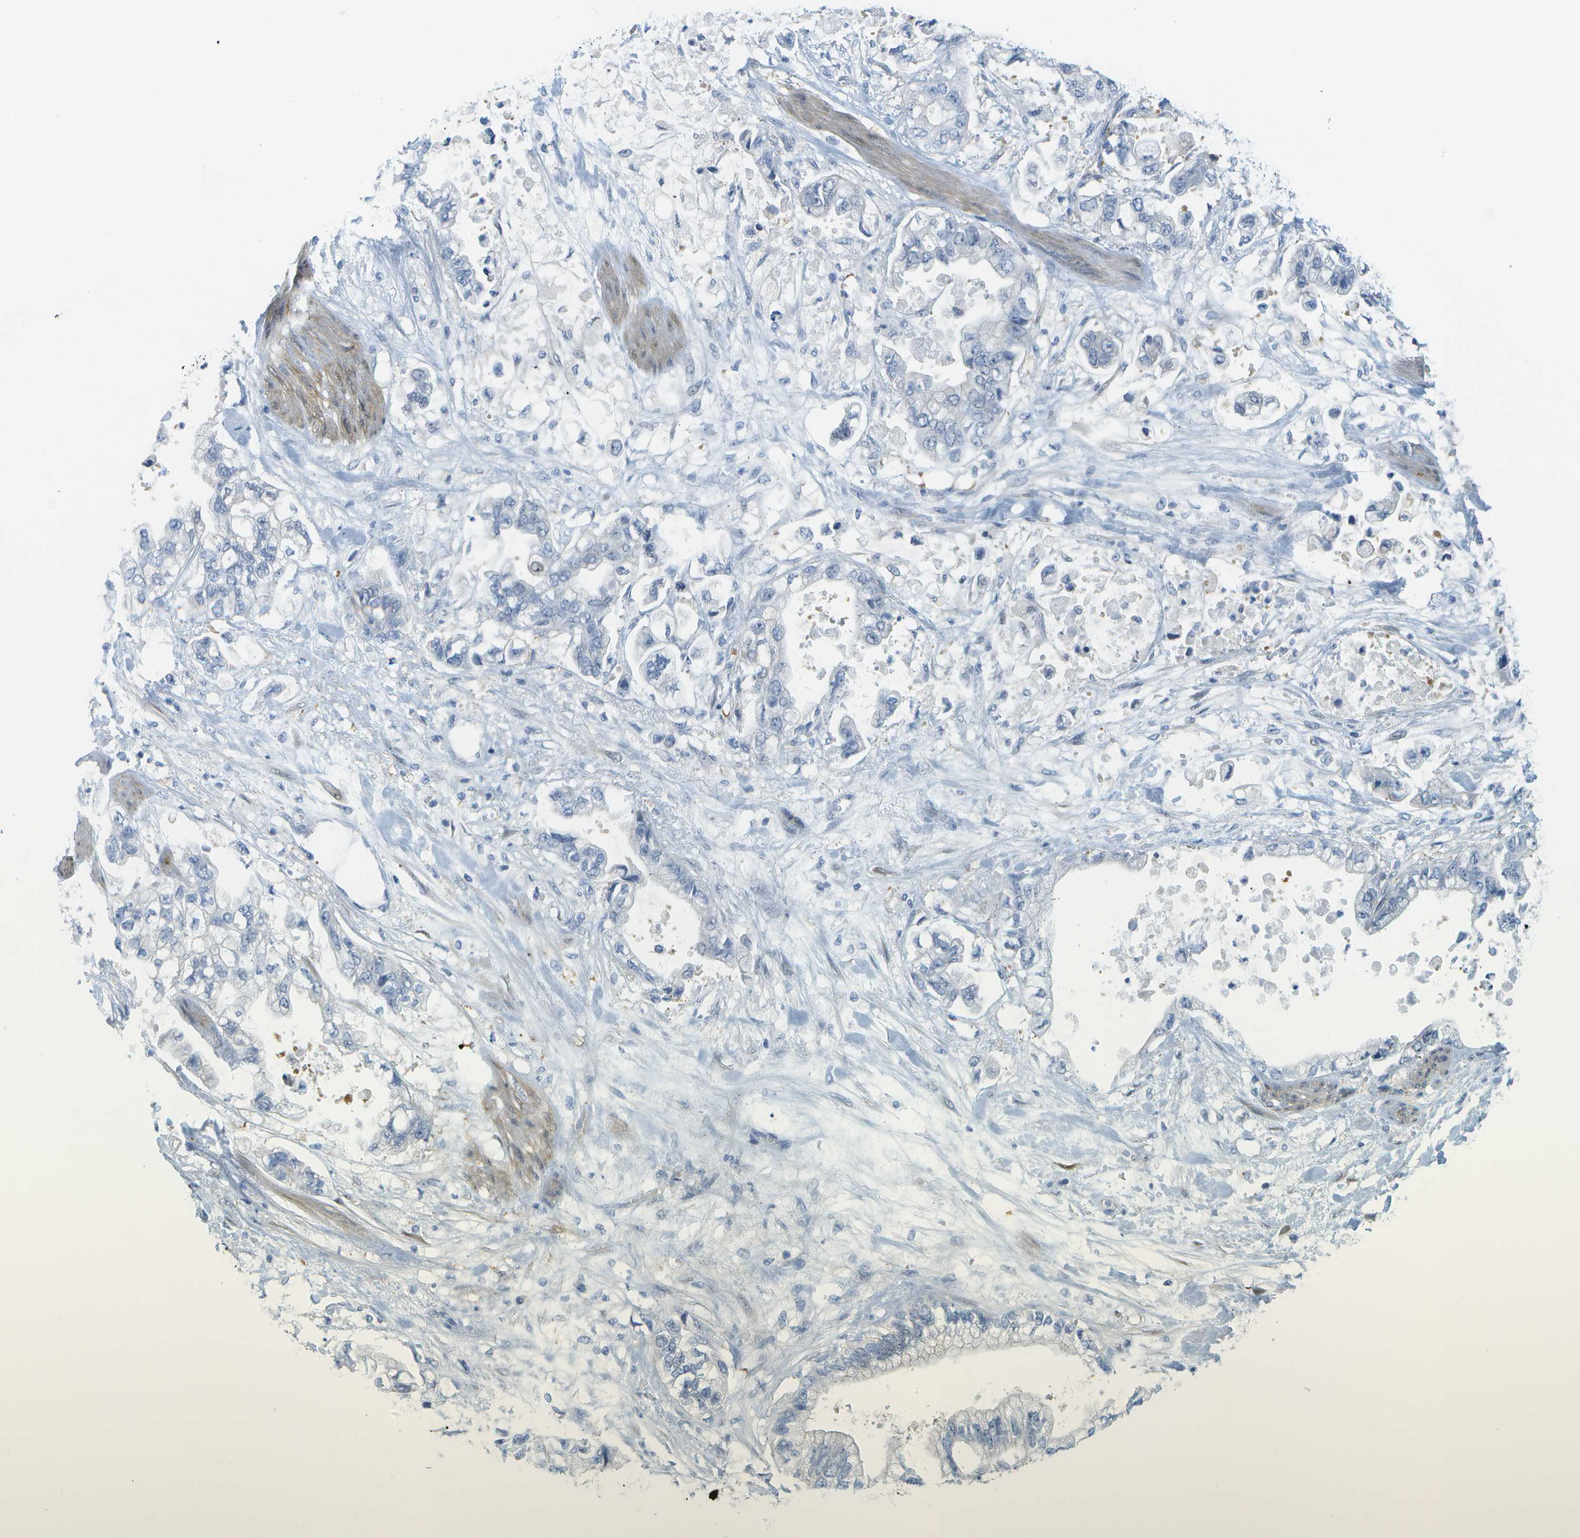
{"staining": {"intensity": "negative", "quantity": "none", "location": "none"}, "tissue": "stomach cancer", "cell_type": "Tumor cells", "image_type": "cancer", "snomed": [{"axis": "morphology", "description": "Normal tissue, NOS"}, {"axis": "morphology", "description": "Adenocarcinoma, NOS"}, {"axis": "topography", "description": "Stomach"}], "caption": "A photomicrograph of human stomach adenocarcinoma is negative for staining in tumor cells. The staining was performed using DAB (3,3'-diaminobenzidine) to visualize the protein expression in brown, while the nuclei were stained in blue with hematoxylin (Magnification: 20x).", "gene": "CUL9", "patient": {"sex": "male", "age": 62}}